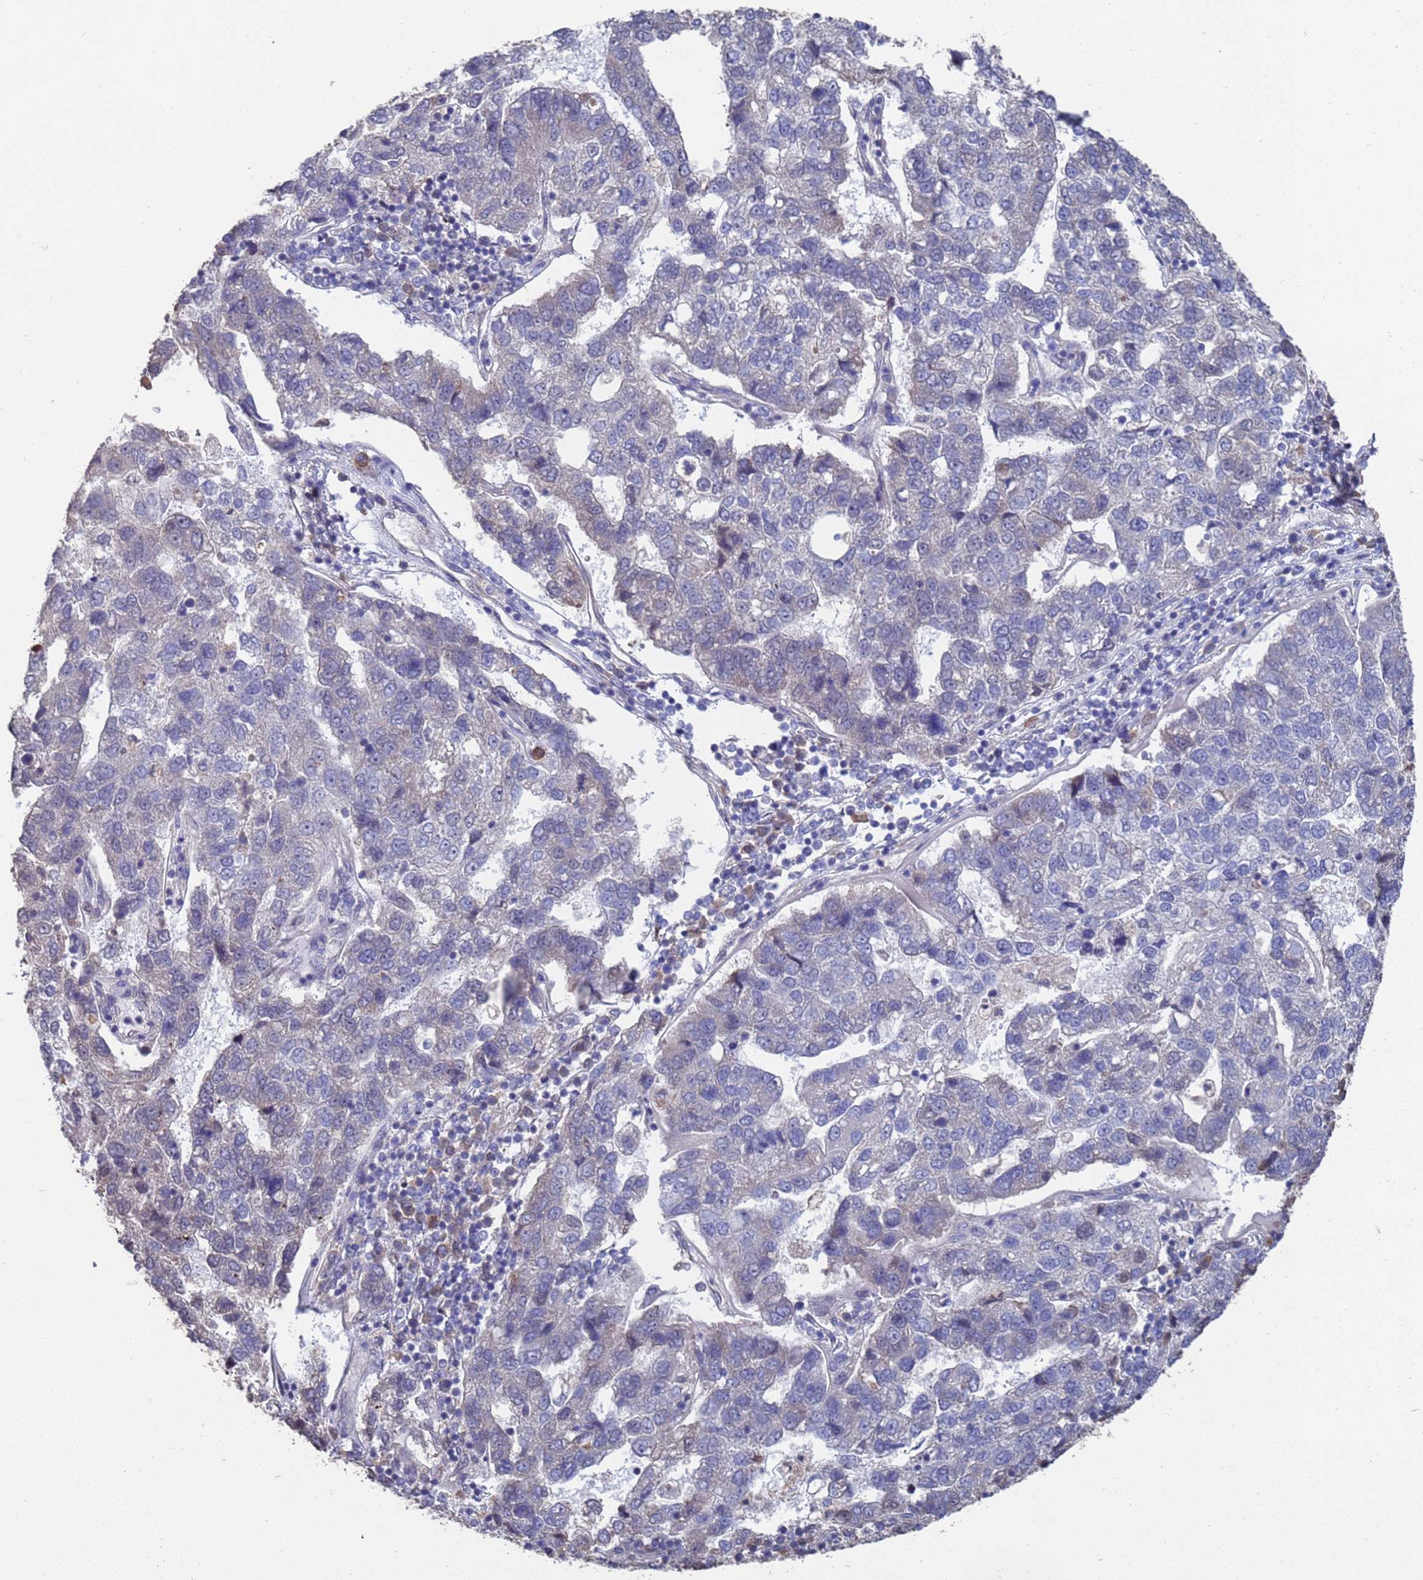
{"staining": {"intensity": "weak", "quantity": "25%-75%", "location": "cytoplasmic/membranous"}, "tissue": "pancreatic cancer", "cell_type": "Tumor cells", "image_type": "cancer", "snomed": [{"axis": "morphology", "description": "Adenocarcinoma, NOS"}, {"axis": "topography", "description": "Pancreas"}], "caption": "Immunohistochemistry image of human pancreatic cancer (adenocarcinoma) stained for a protein (brown), which exhibits low levels of weak cytoplasmic/membranous positivity in about 25%-75% of tumor cells.", "gene": "CFAP119", "patient": {"sex": "female", "age": 61}}